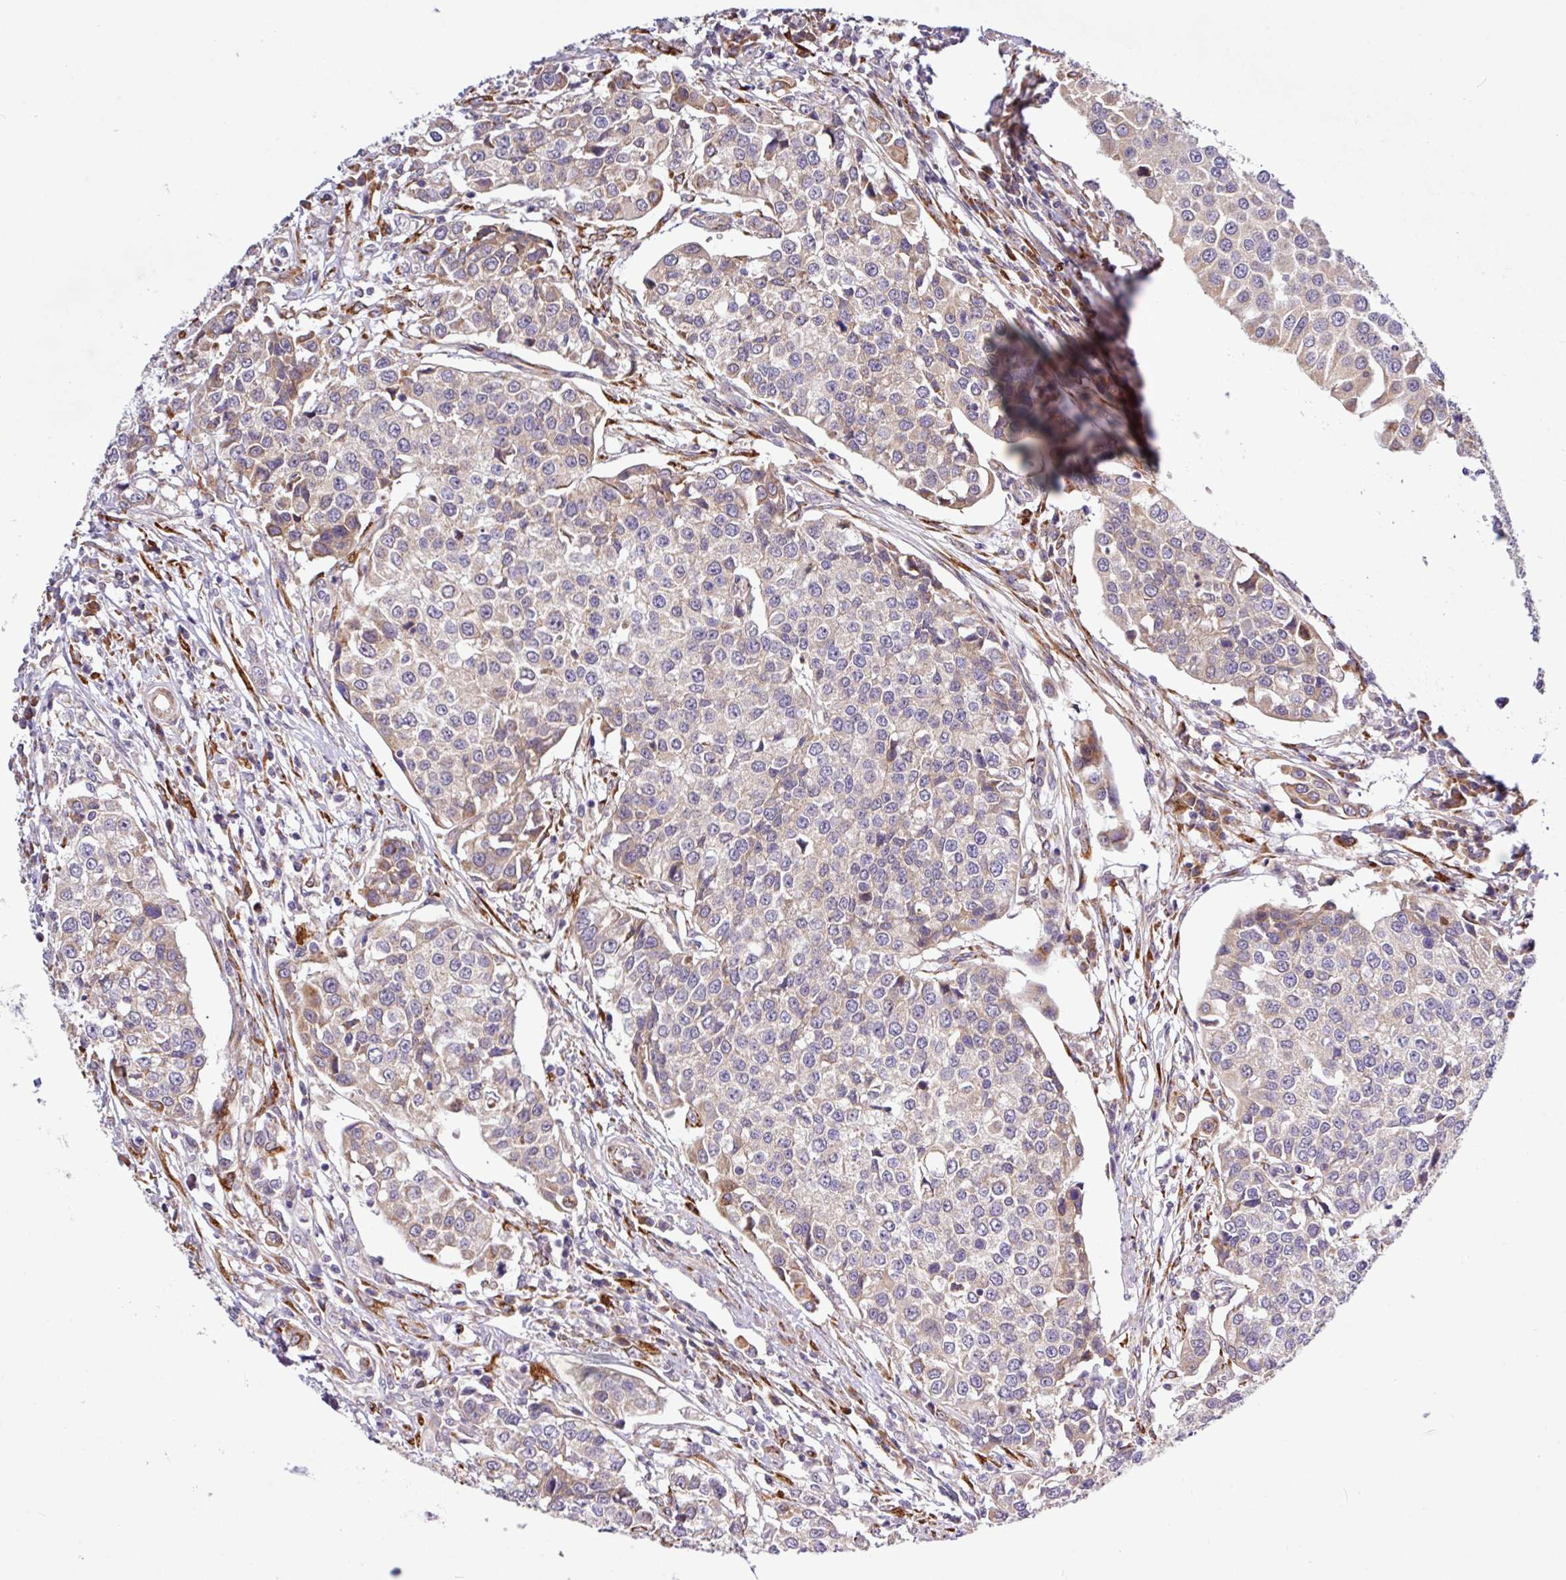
{"staining": {"intensity": "weak", "quantity": "<25%", "location": "cytoplasmic/membranous"}, "tissue": "urothelial cancer", "cell_type": "Tumor cells", "image_type": "cancer", "snomed": [{"axis": "morphology", "description": "Urothelial carcinoma, Low grade"}, {"axis": "topography", "description": "Urinary bladder"}], "caption": "Immunohistochemistry (IHC) histopathology image of neoplastic tissue: human urothelial cancer stained with DAB shows no significant protein expression in tumor cells.", "gene": "TM2D2", "patient": {"sex": "female", "age": 78}}